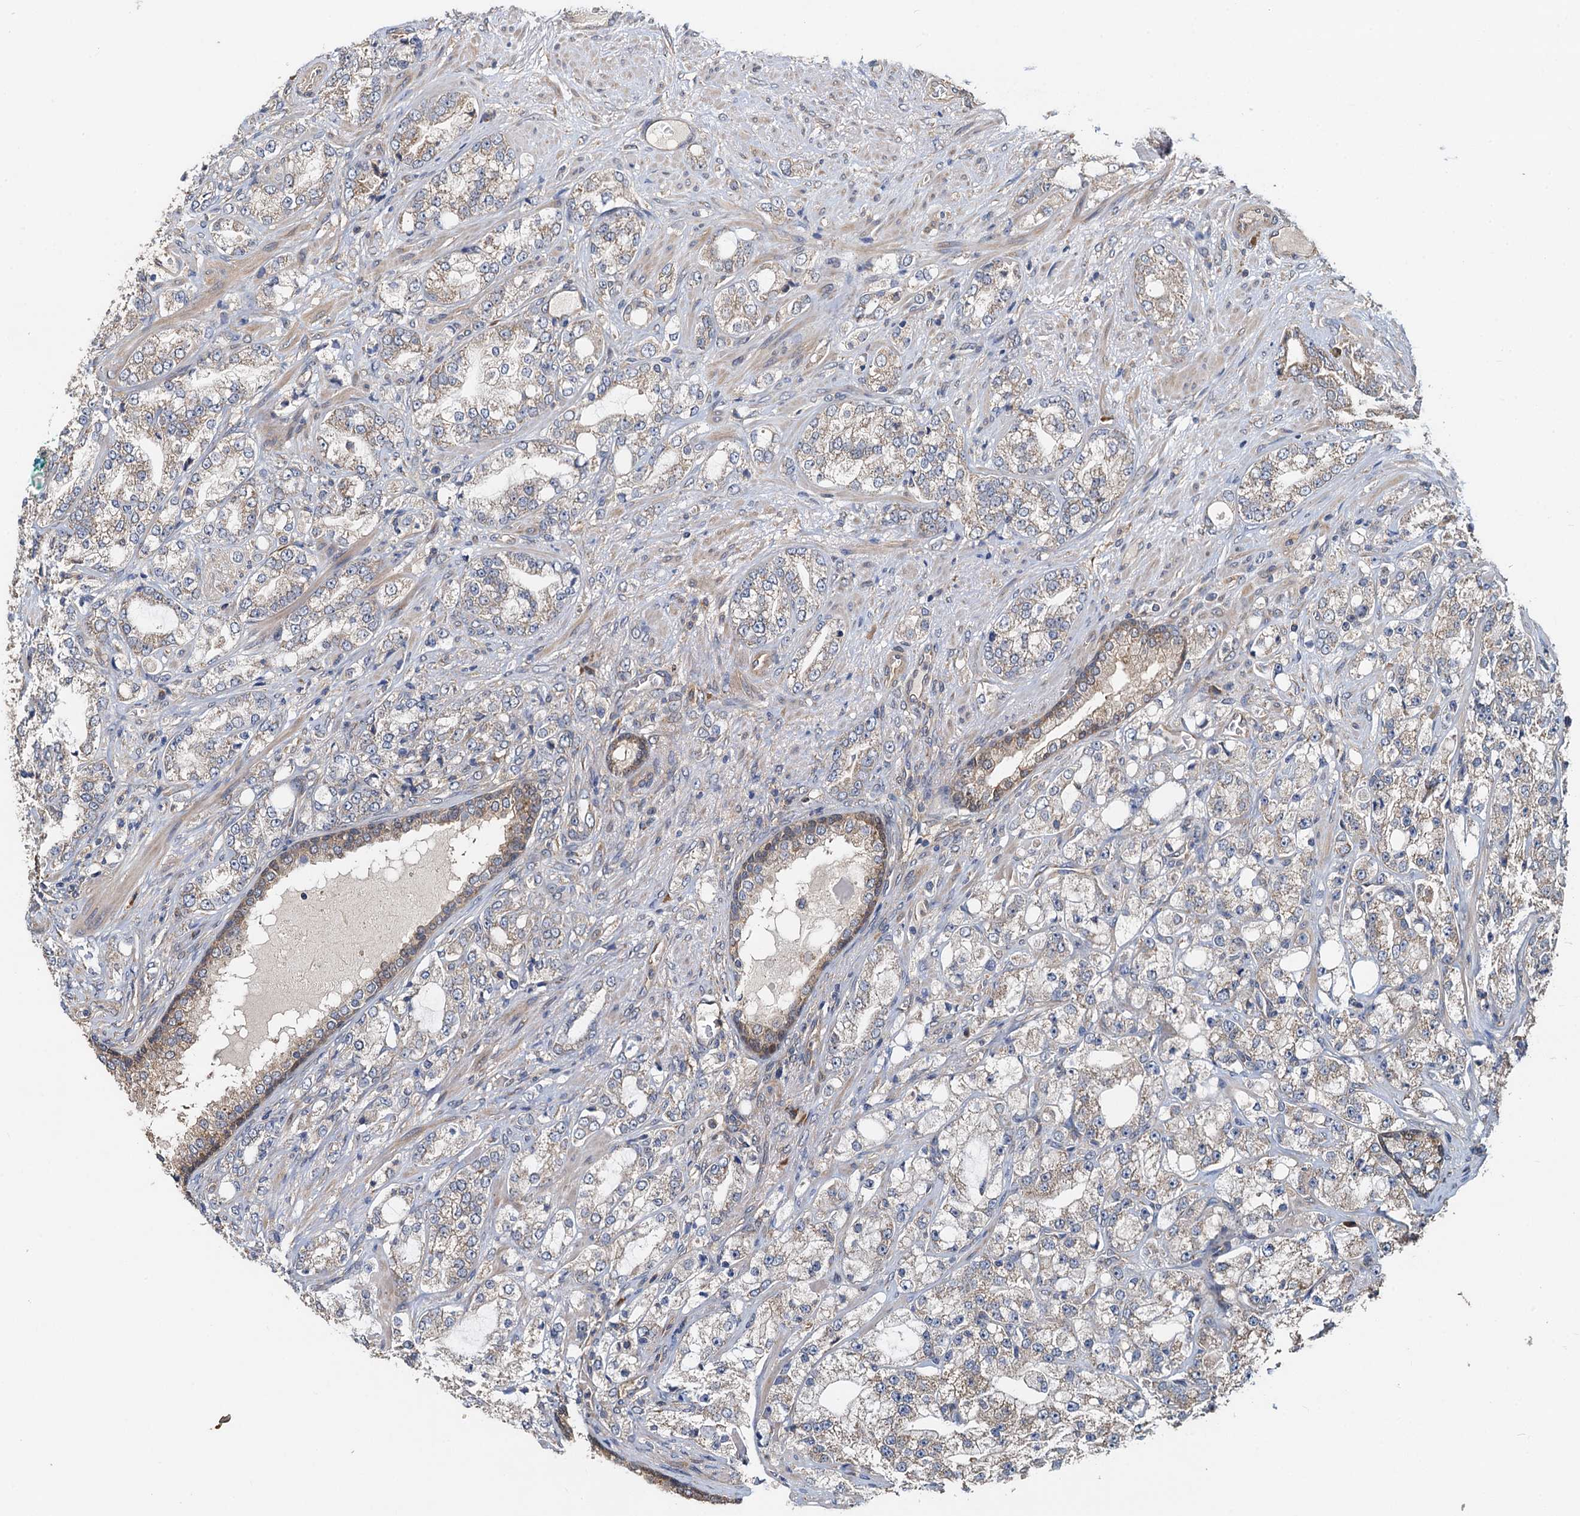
{"staining": {"intensity": "weak", "quantity": "25%-75%", "location": "cytoplasmic/membranous"}, "tissue": "prostate cancer", "cell_type": "Tumor cells", "image_type": "cancer", "snomed": [{"axis": "morphology", "description": "Adenocarcinoma, High grade"}, {"axis": "topography", "description": "Prostate"}], "caption": "Human prostate cancer stained with a protein marker demonstrates weak staining in tumor cells.", "gene": "HYI", "patient": {"sex": "male", "age": 64}}